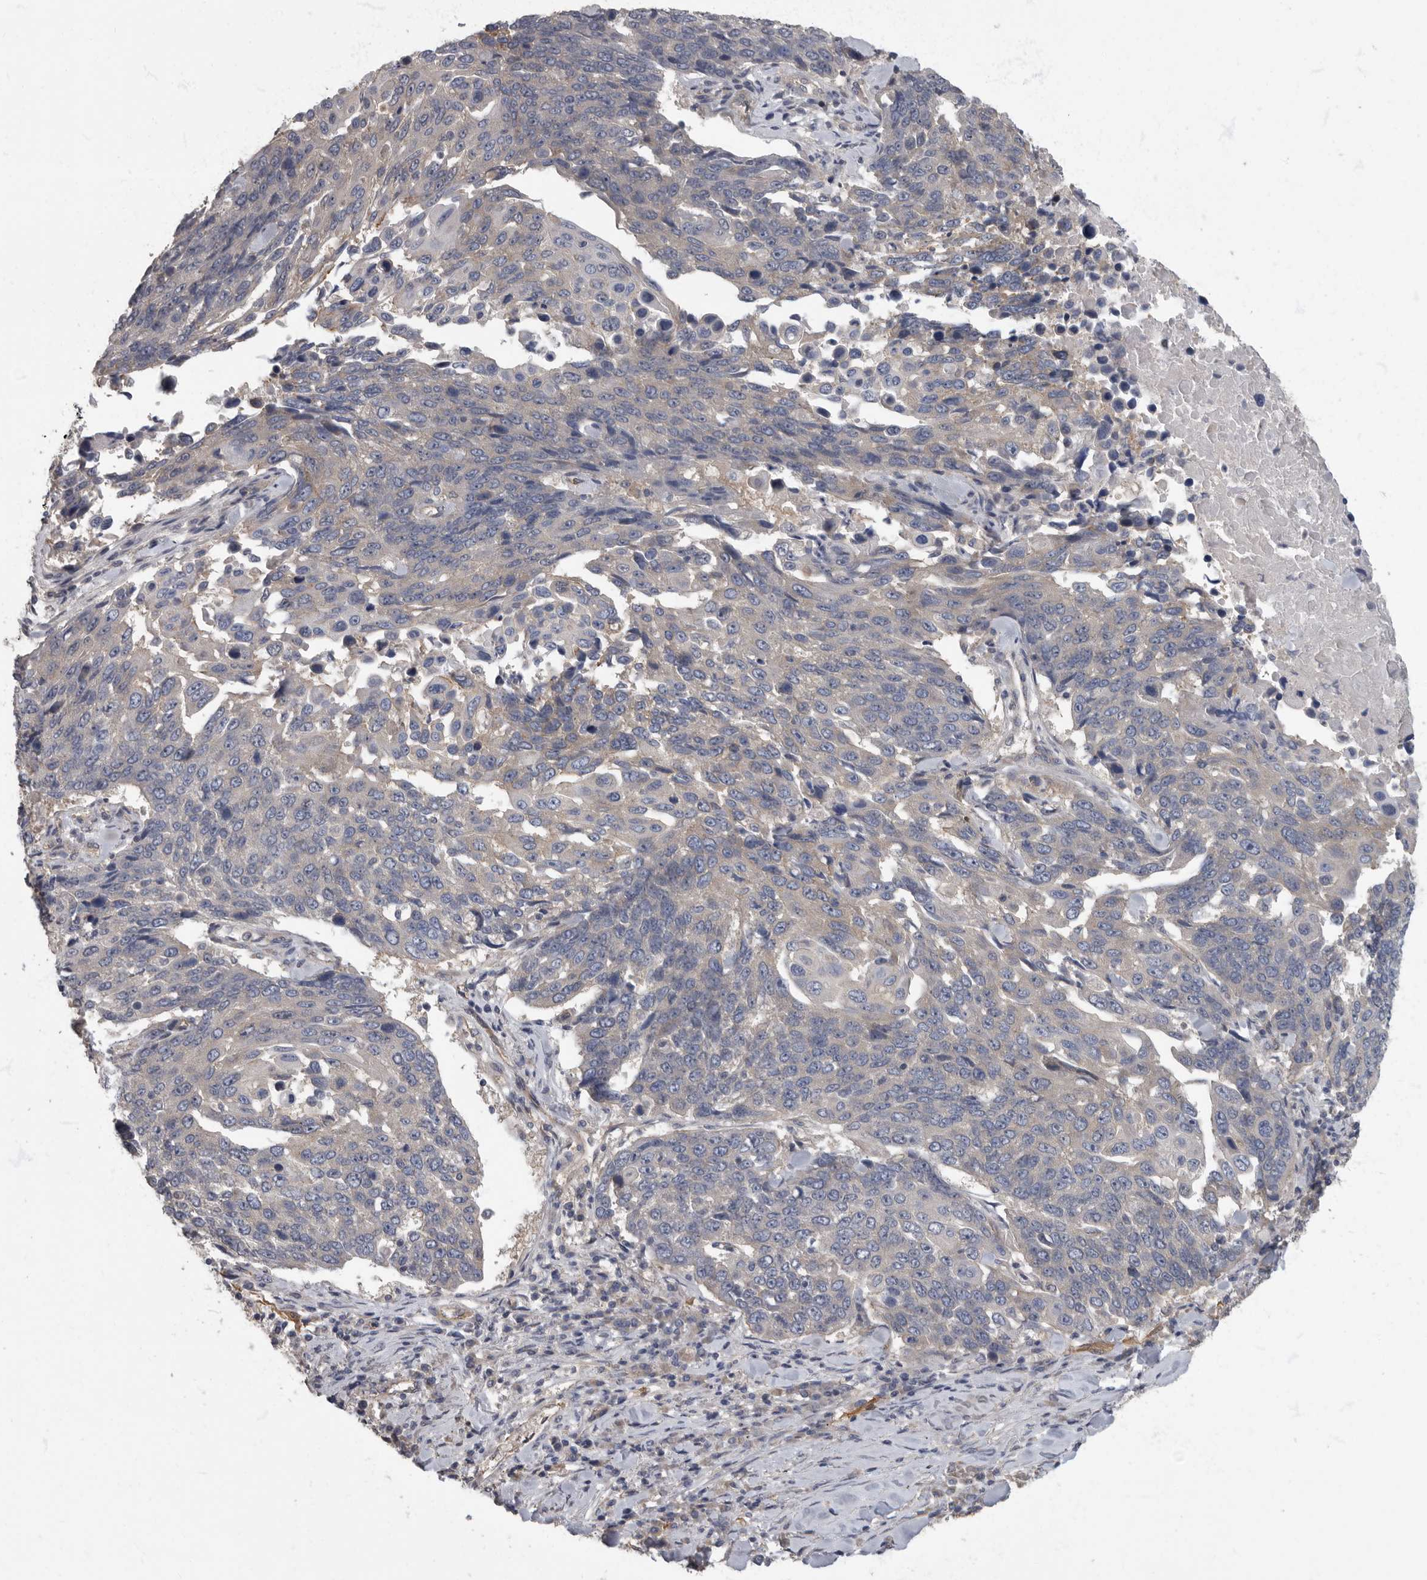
{"staining": {"intensity": "negative", "quantity": "none", "location": "none"}, "tissue": "lung cancer", "cell_type": "Tumor cells", "image_type": "cancer", "snomed": [{"axis": "morphology", "description": "Squamous cell carcinoma, NOS"}, {"axis": "topography", "description": "Lung"}], "caption": "The immunohistochemistry image has no significant expression in tumor cells of lung squamous cell carcinoma tissue. (Brightfield microscopy of DAB (3,3'-diaminobenzidine) immunohistochemistry (IHC) at high magnification).", "gene": "PDK1", "patient": {"sex": "male", "age": 66}}